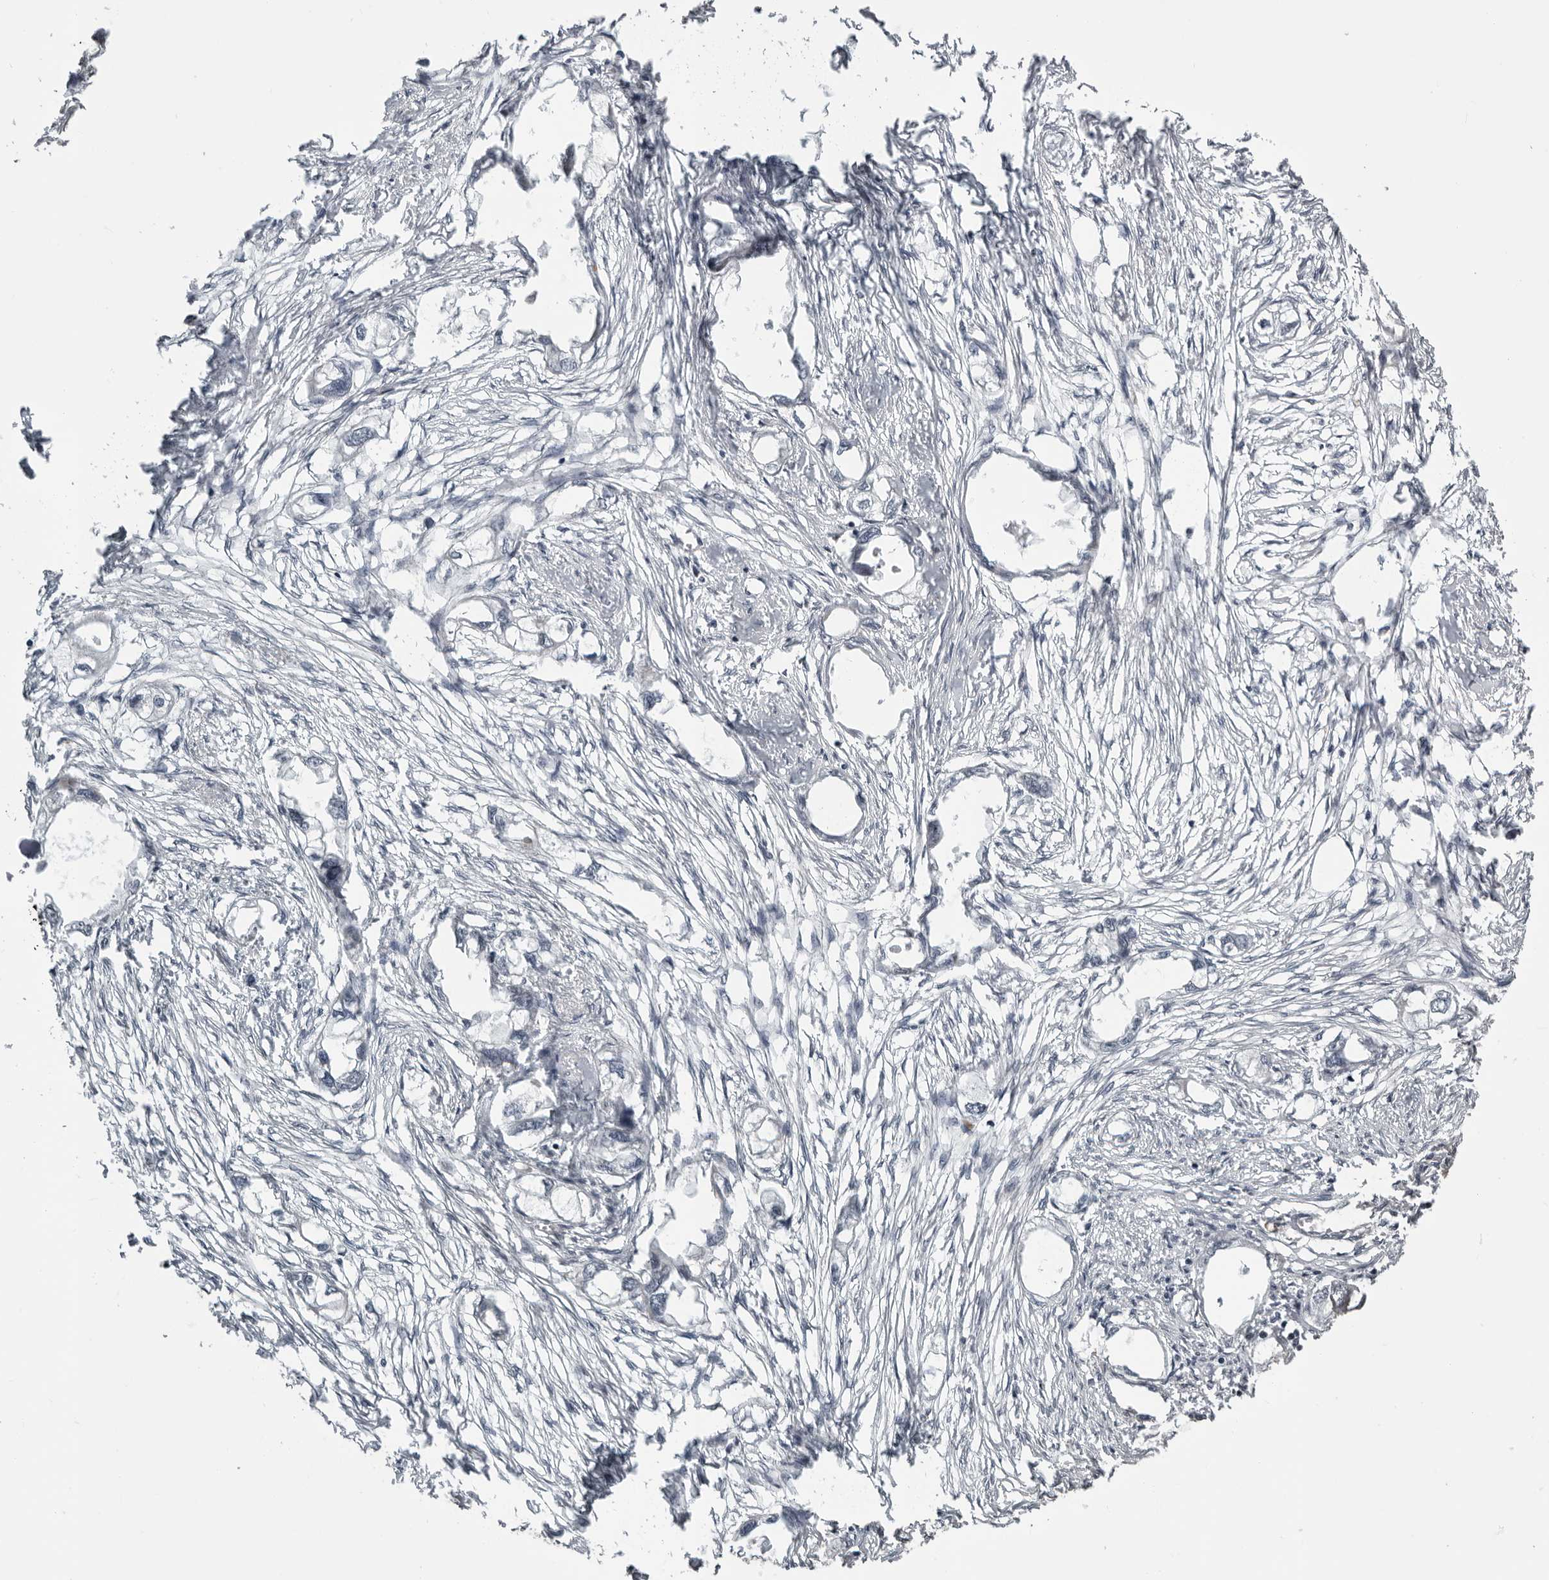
{"staining": {"intensity": "negative", "quantity": "none", "location": "none"}, "tissue": "endometrial cancer", "cell_type": "Tumor cells", "image_type": "cancer", "snomed": [{"axis": "morphology", "description": "Adenocarcinoma, NOS"}, {"axis": "morphology", "description": "Adenocarcinoma, metastatic, NOS"}, {"axis": "topography", "description": "Adipose tissue"}, {"axis": "topography", "description": "Endometrium"}], "caption": "Immunohistochemistry (IHC) histopathology image of neoplastic tissue: human adenocarcinoma (endometrial) stained with DAB demonstrates no significant protein positivity in tumor cells. Nuclei are stained in blue.", "gene": "PRRX2", "patient": {"sex": "female", "age": 67}}